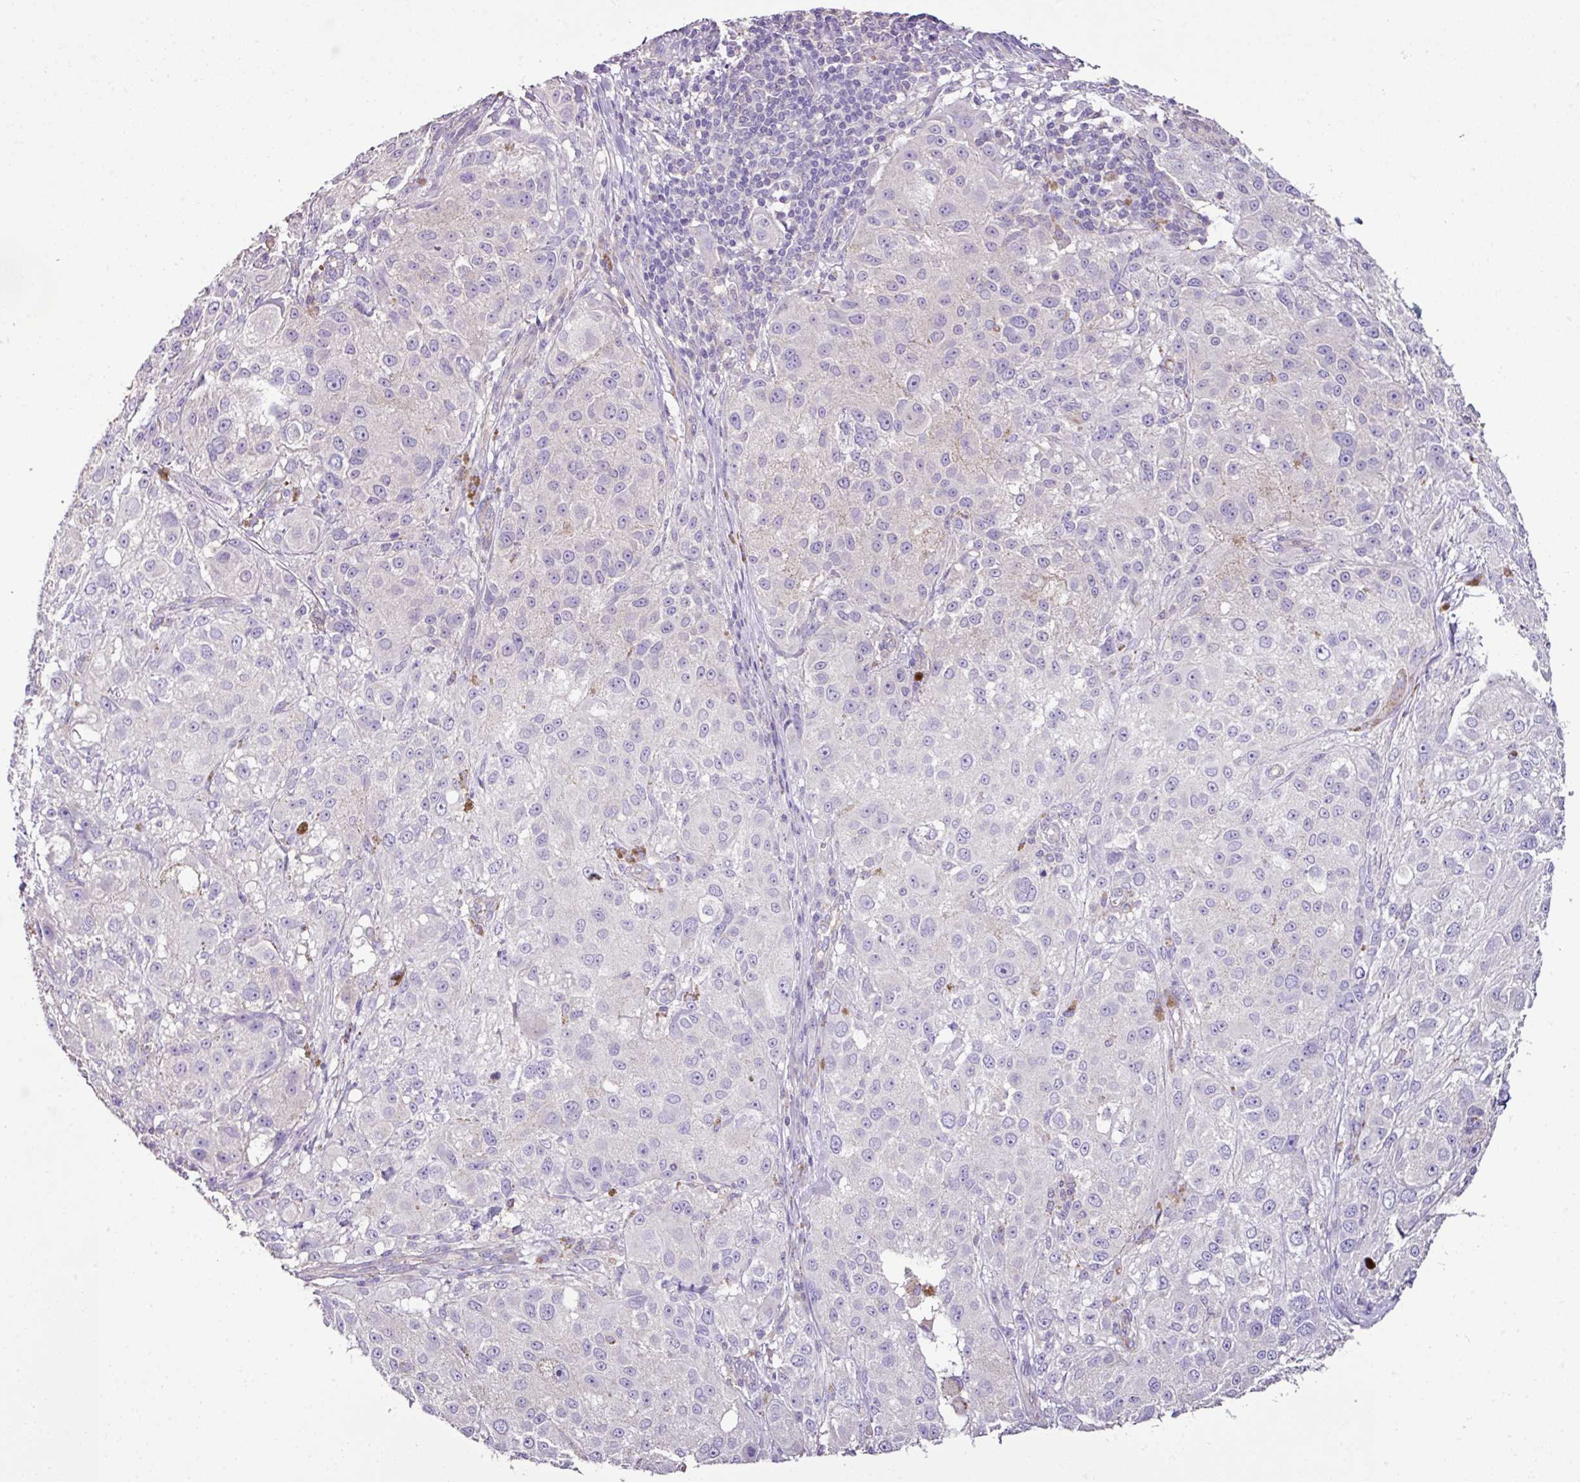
{"staining": {"intensity": "negative", "quantity": "none", "location": "none"}, "tissue": "melanoma", "cell_type": "Tumor cells", "image_type": "cancer", "snomed": [{"axis": "morphology", "description": "Necrosis, NOS"}, {"axis": "morphology", "description": "Malignant melanoma, NOS"}, {"axis": "topography", "description": "Skin"}], "caption": "Immunohistochemistry (IHC) photomicrograph of neoplastic tissue: human malignant melanoma stained with DAB reveals no significant protein expression in tumor cells. (Stains: DAB immunohistochemistry (IHC) with hematoxylin counter stain, Microscopy: brightfield microscopy at high magnification).", "gene": "AGR3", "patient": {"sex": "female", "age": 87}}